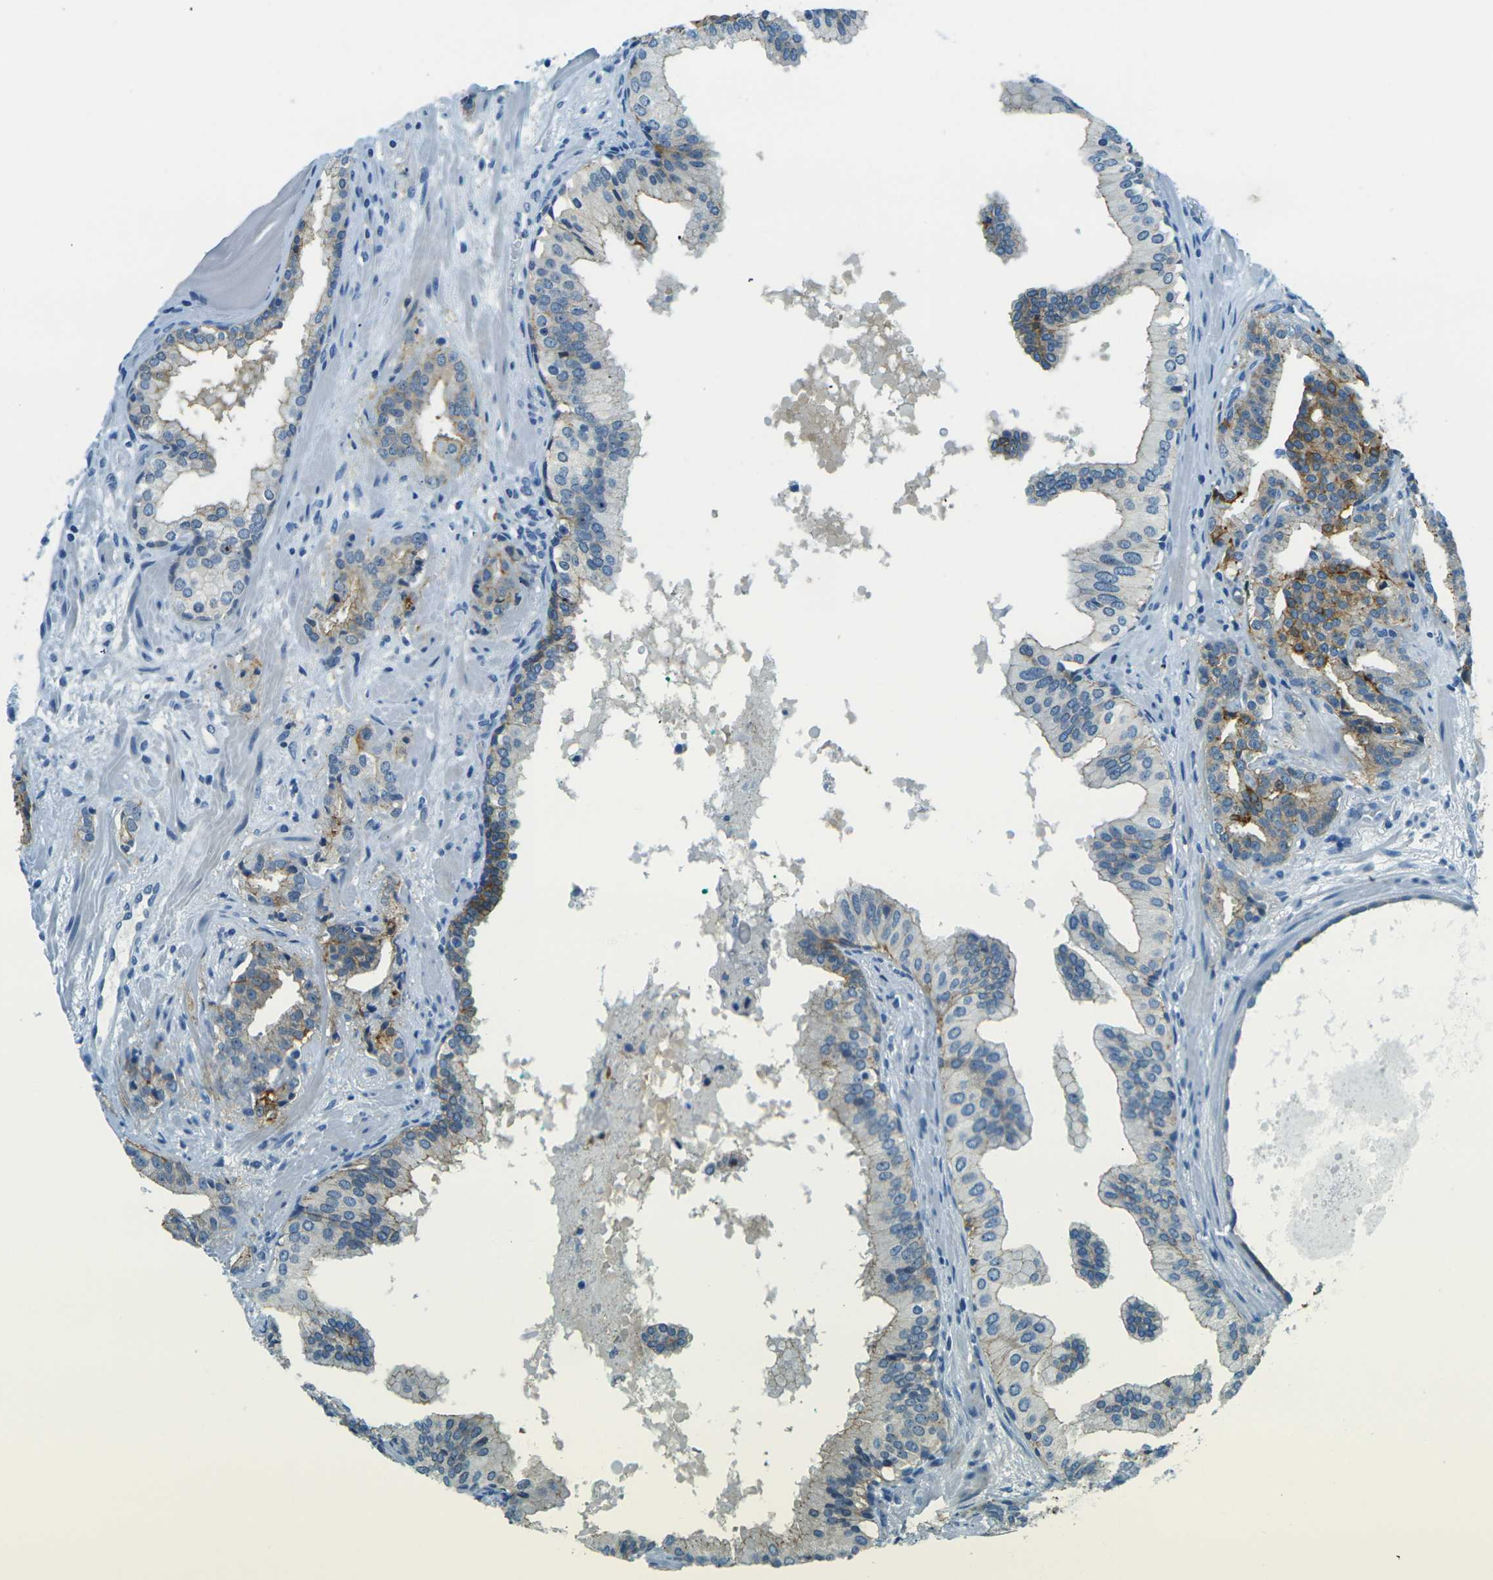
{"staining": {"intensity": "strong", "quantity": "25%-75%", "location": "cytoplasmic/membranous"}, "tissue": "prostate cancer", "cell_type": "Tumor cells", "image_type": "cancer", "snomed": [{"axis": "morphology", "description": "Adenocarcinoma, Low grade"}, {"axis": "topography", "description": "Prostate"}], "caption": "Prostate cancer stained for a protein (brown) displays strong cytoplasmic/membranous positive expression in approximately 25%-75% of tumor cells.", "gene": "OCLN", "patient": {"sex": "male", "age": 63}}